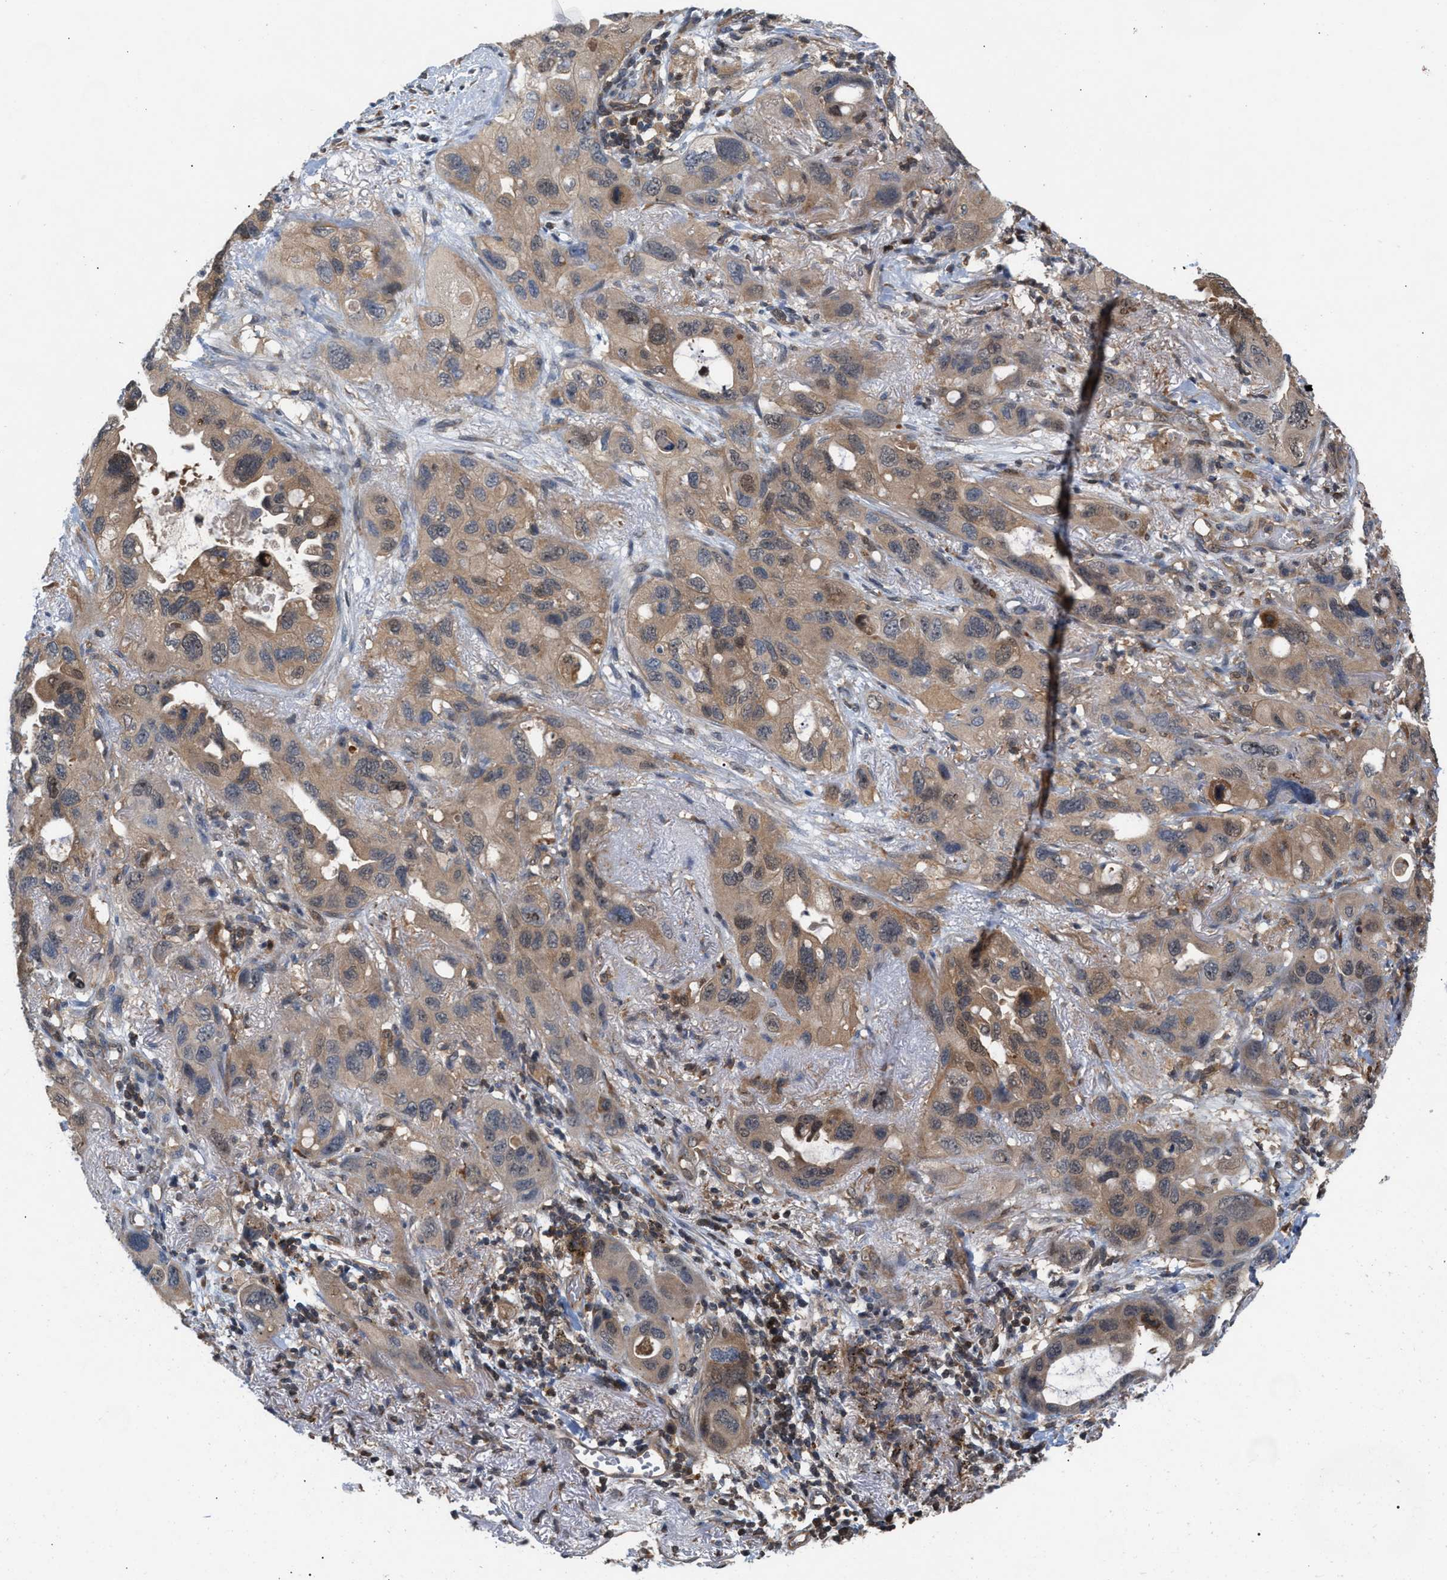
{"staining": {"intensity": "moderate", "quantity": ">75%", "location": "cytoplasmic/membranous"}, "tissue": "lung cancer", "cell_type": "Tumor cells", "image_type": "cancer", "snomed": [{"axis": "morphology", "description": "Squamous cell carcinoma, NOS"}, {"axis": "topography", "description": "Lung"}], "caption": "Human lung squamous cell carcinoma stained with a protein marker displays moderate staining in tumor cells.", "gene": "GLOD4", "patient": {"sex": "female", "age": 73}}